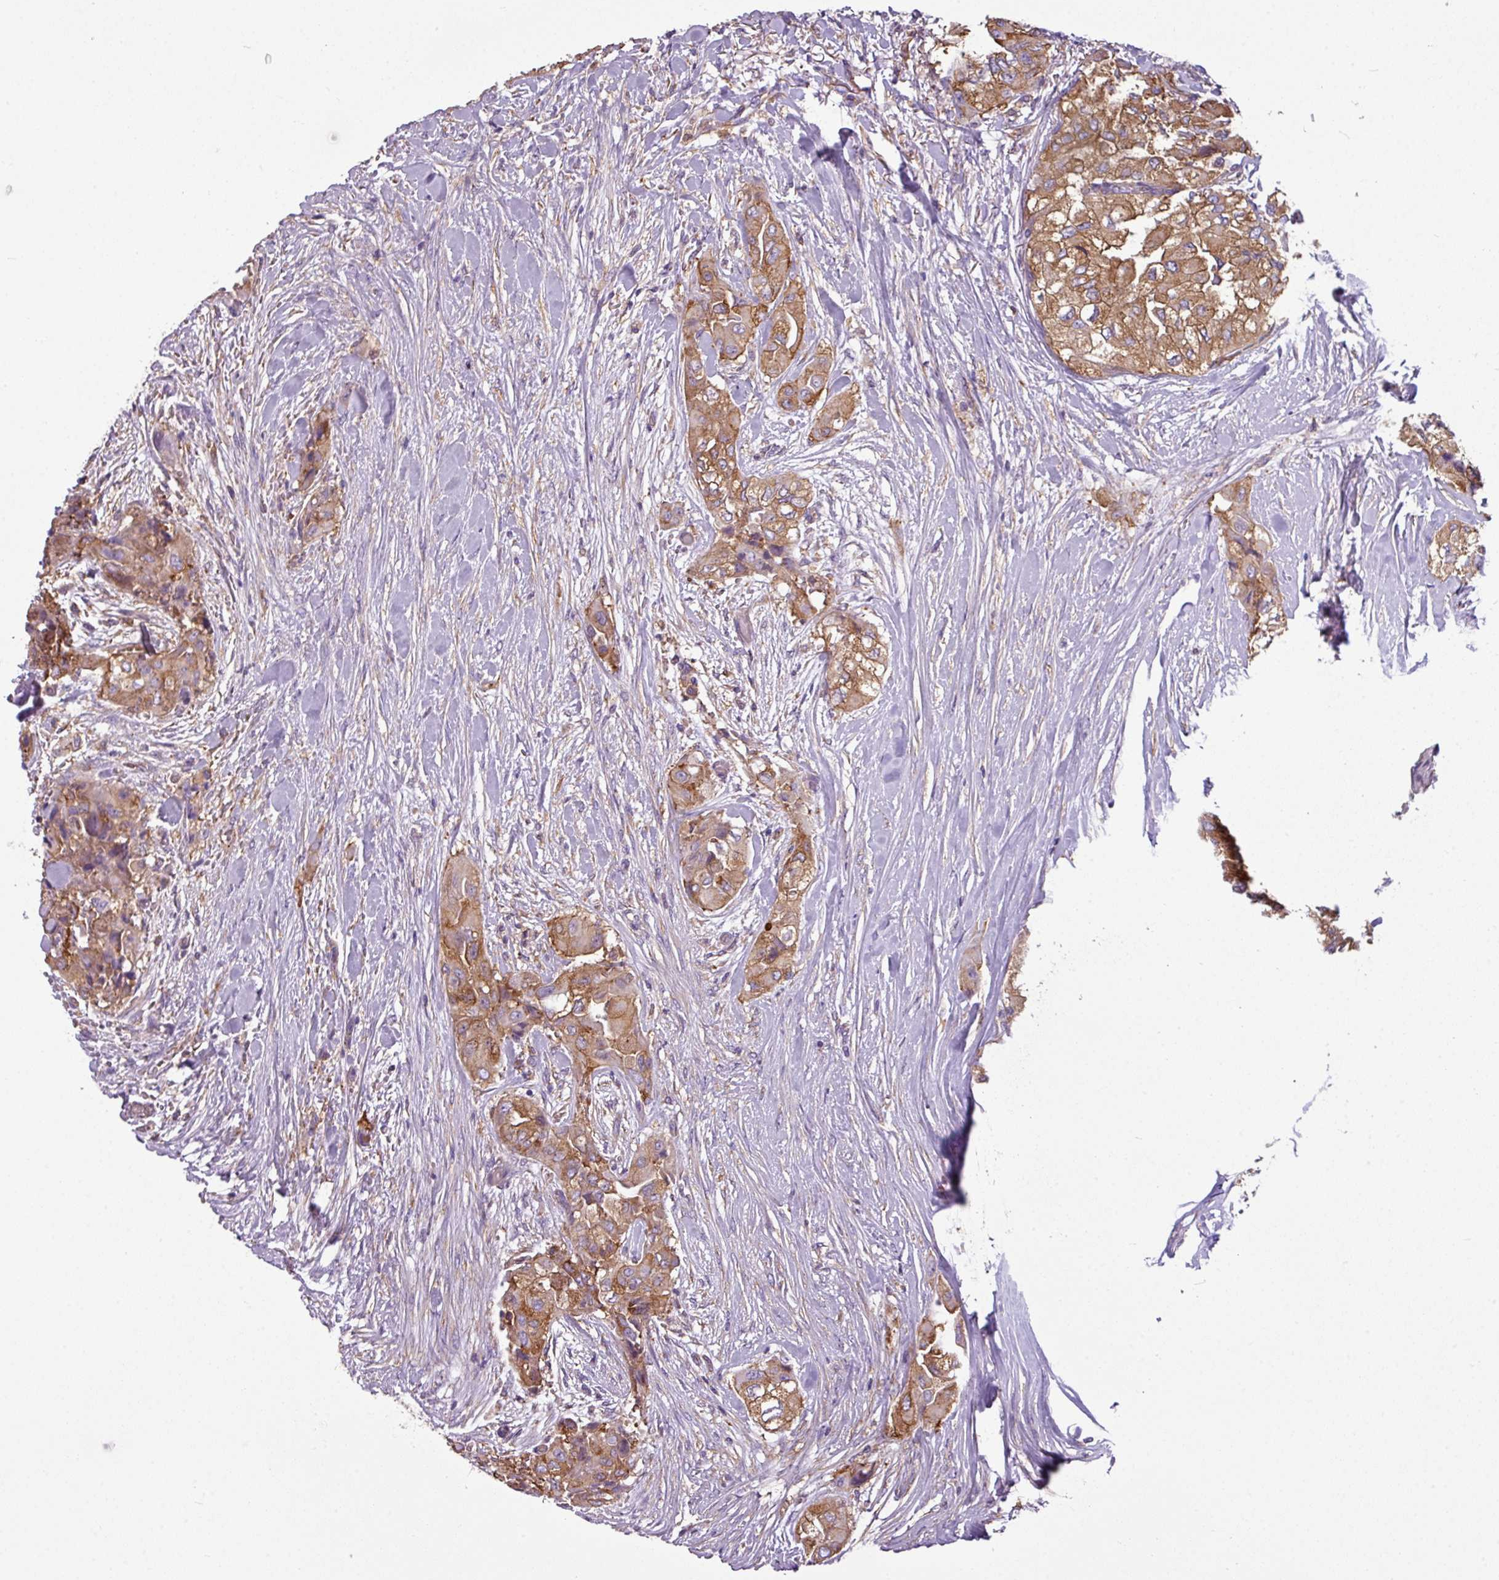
{"staining": {"intensity": "moderate", "quantity": "25%-75%", "location": "cytoplasmic/membranous"}, "tissue": "thyroid cancer", "cell_type": "Tumor cells", "image_type": "cancer", "snomed": [{"axis": "morphology", "description": "Papillary adenocarcinoma, NOS"}, {"axis": "topography", "description": "Thyroid gland"}], "caption": "Immunohistochemistry image of thyroid papillary adenocarcinoma stained for a protein (brown), which exhibits medium levels of moderate cytoplasmic/membranous expression in about 25%-75% of tumor cells.", "gene": "XNDC1N", "patient": {"sex": "female", "age": 59}}